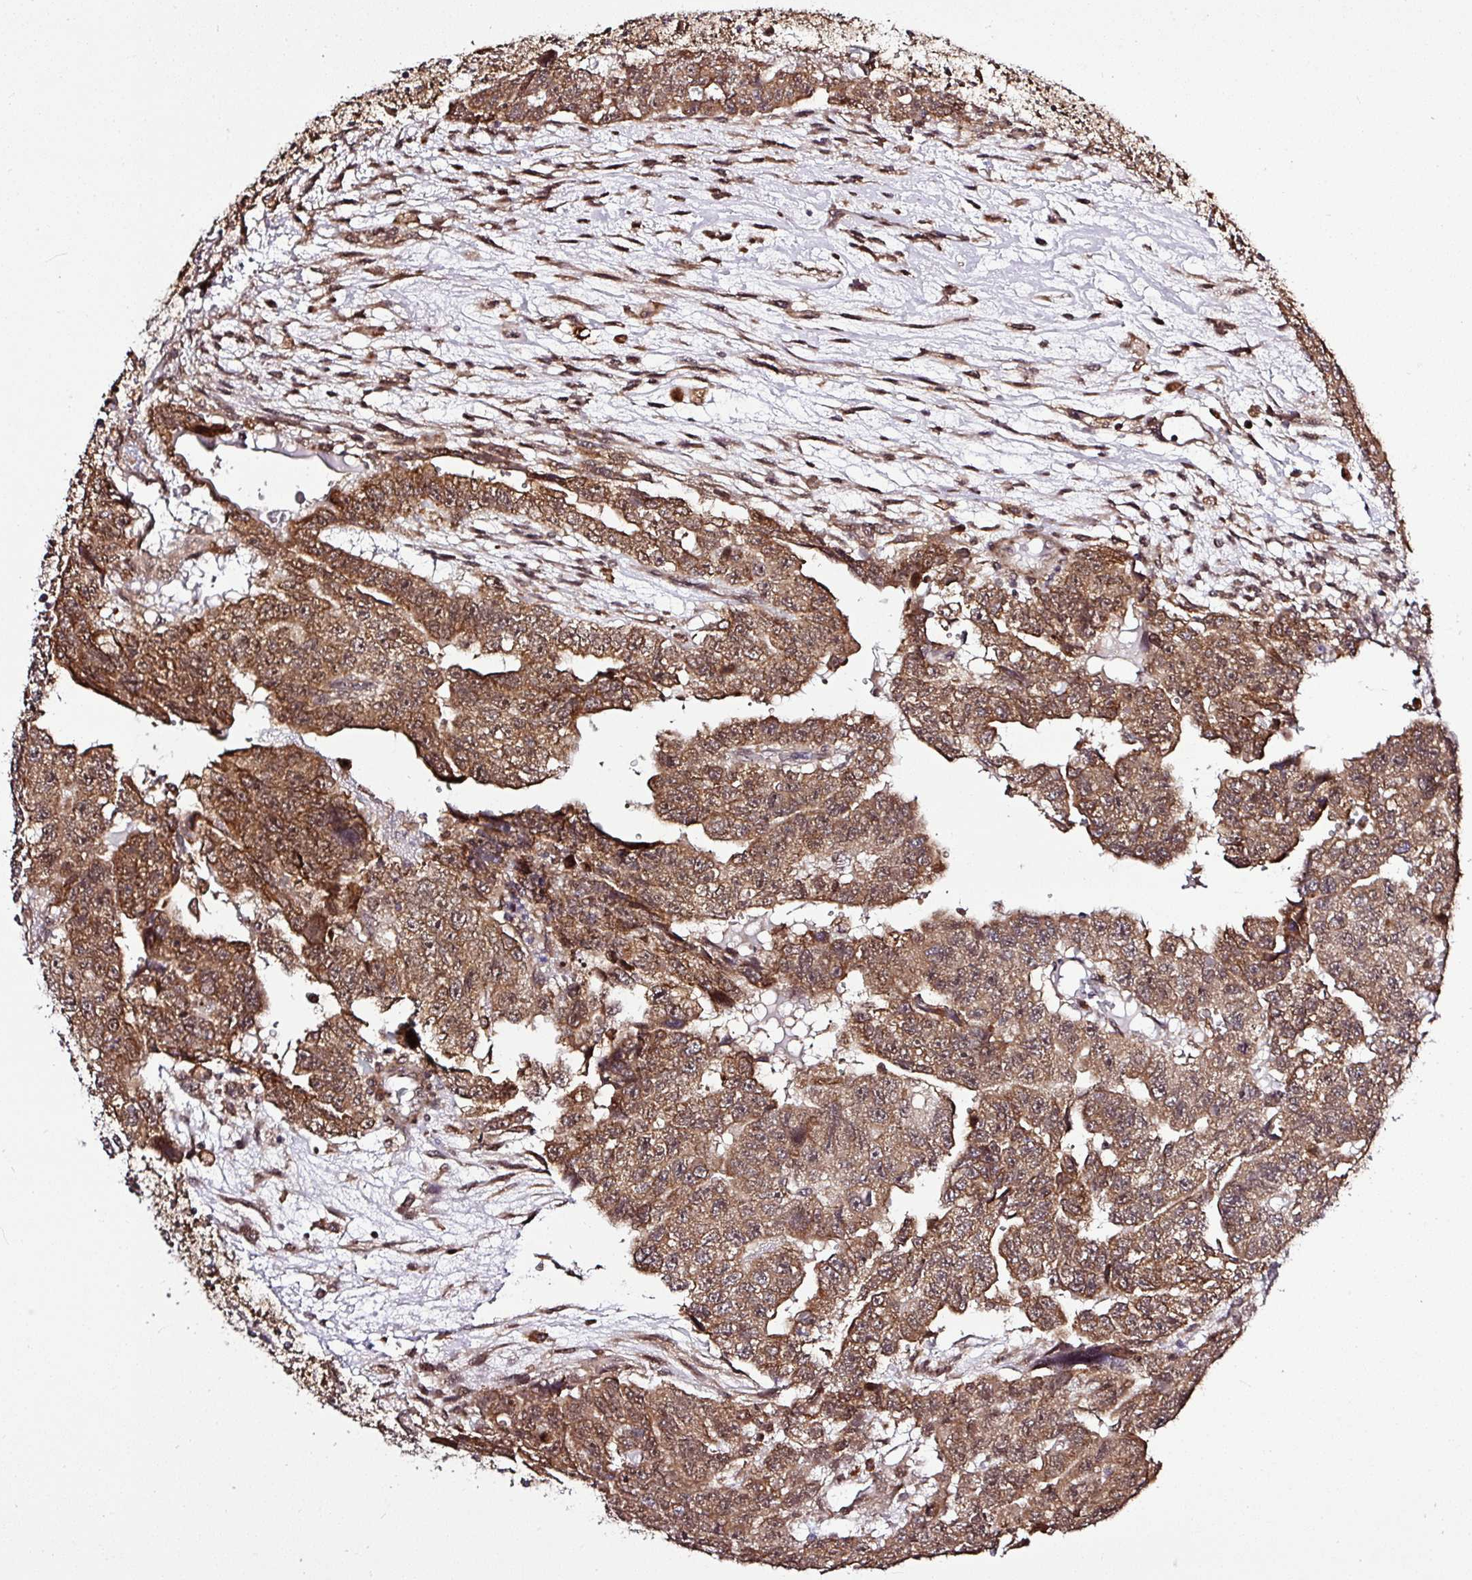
{"staining": {"intensity": "moderate", "quantity": ">75%", "location": "cytoplasmic/membranous,nuclear"}, "tissue": "testis cancer", "cell_type": "Tumor cells", "image_type": "cancer", "snomed": [{"axis": "morphology", "description": "Carcinoma, Embryonal, NOS"}, {"axis": "topography", "description": "Testis"}], "caption": "Immunohistochemistry histopathology image of testis cancer stained for a protein (brown), which displays medium levels of moderate cytoplasmic/membranous and nuclear expression in about >75% of tumor cells.", "gene": "FAM153A", "patient": {"sex": "male", "age": 20}}